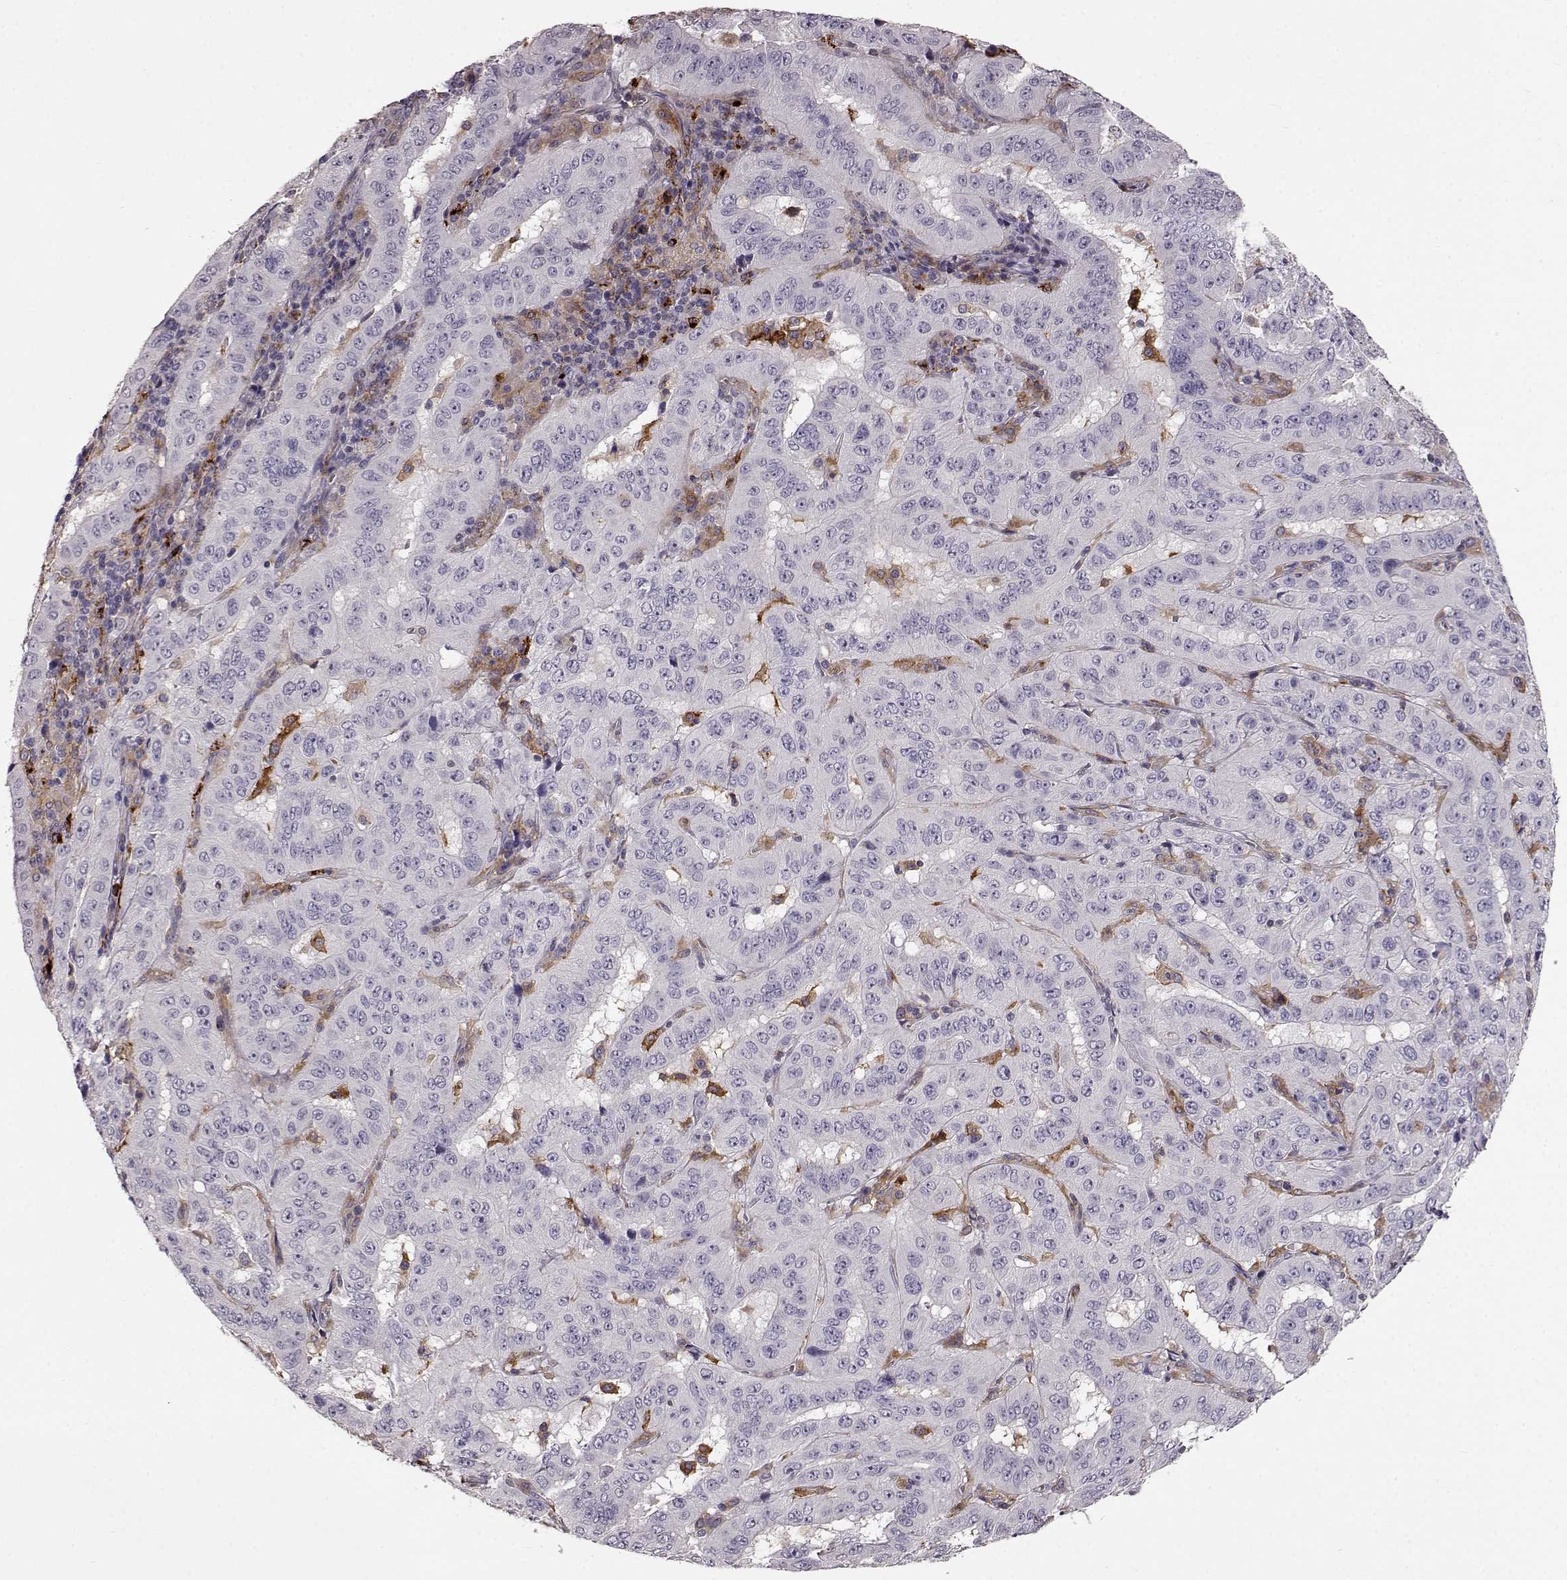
{"staining": {"intensity": "negative", "quantity": "none", "location": "none"}, "tissue": "pancreatic cancer", "cell_type": "Tumor cells", "image_type": "cancer", "snomed": [{"axis": "morphology", "description": "Adenocarcinoma, NOS"}, {"axis": "topography", "description": "Pancreas"}], "caption": "Immunohistochemical staining of pancreatic cancer displays no significant positivity in tumor cells. (Immunohistochemistry, brightfield microscopy, high magnification).", "gene": "CCNF", "patient": {"sex": "male", "age": 63}}